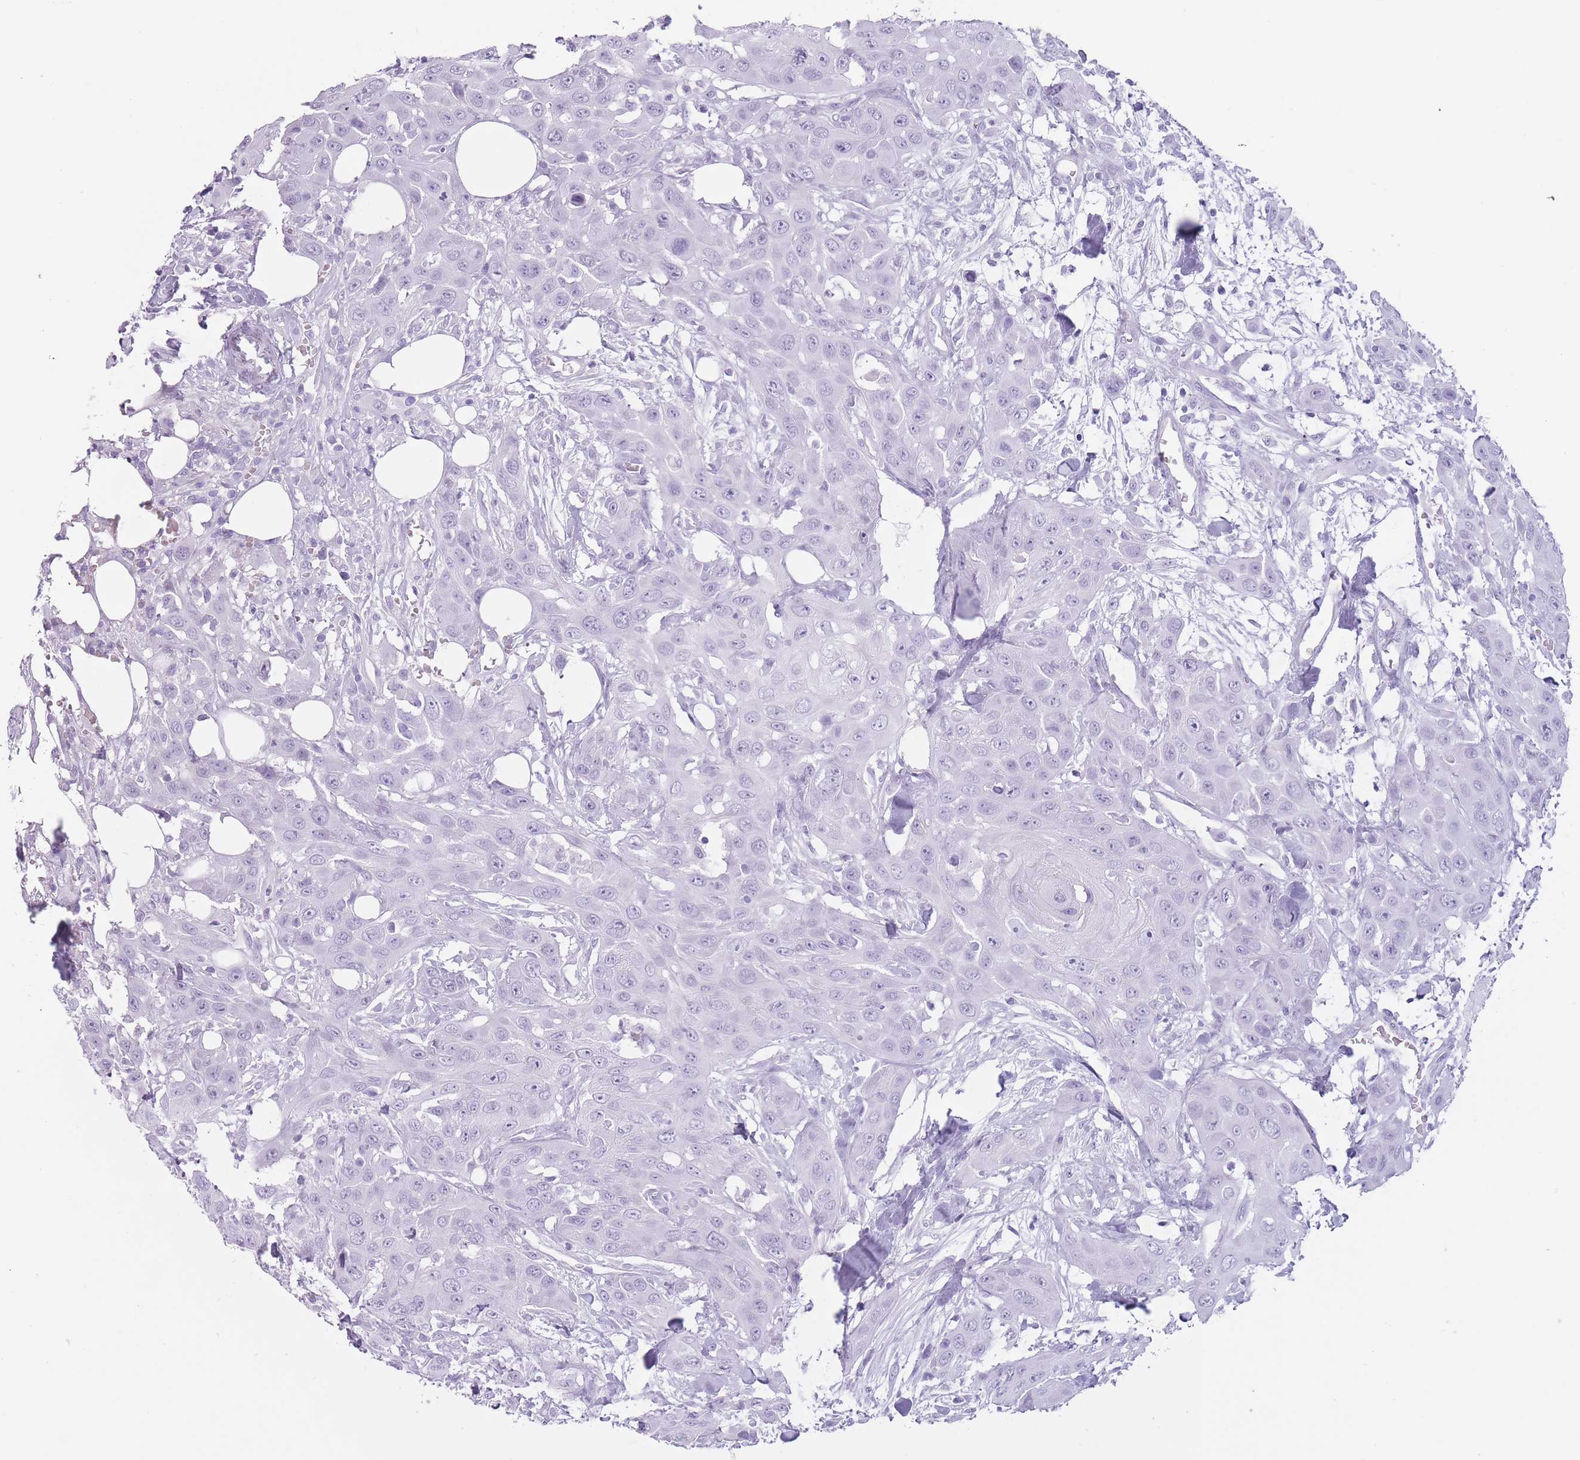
{"staining": {"intensity": "negative", "quantity": "none", "location": "none"}, "tissue": "head and neck cancer", "cell_type": "Tumor cells", "image_type": "cancer", "snomed": [{"axis": "morphology", "description": "Squamous cell carcinoma, NOS"}, {"axis": "topography", "description": "Head-Neck"}], "caption": "This image is of head and neck cancer stained with immunohistochemistry (IHC) to label a protein in brown with the nuclei are counter-stained blue. There is no staining in tumor cells.", "gene": "PNMA3", "patient": {"sex": "male", "age": 81}}